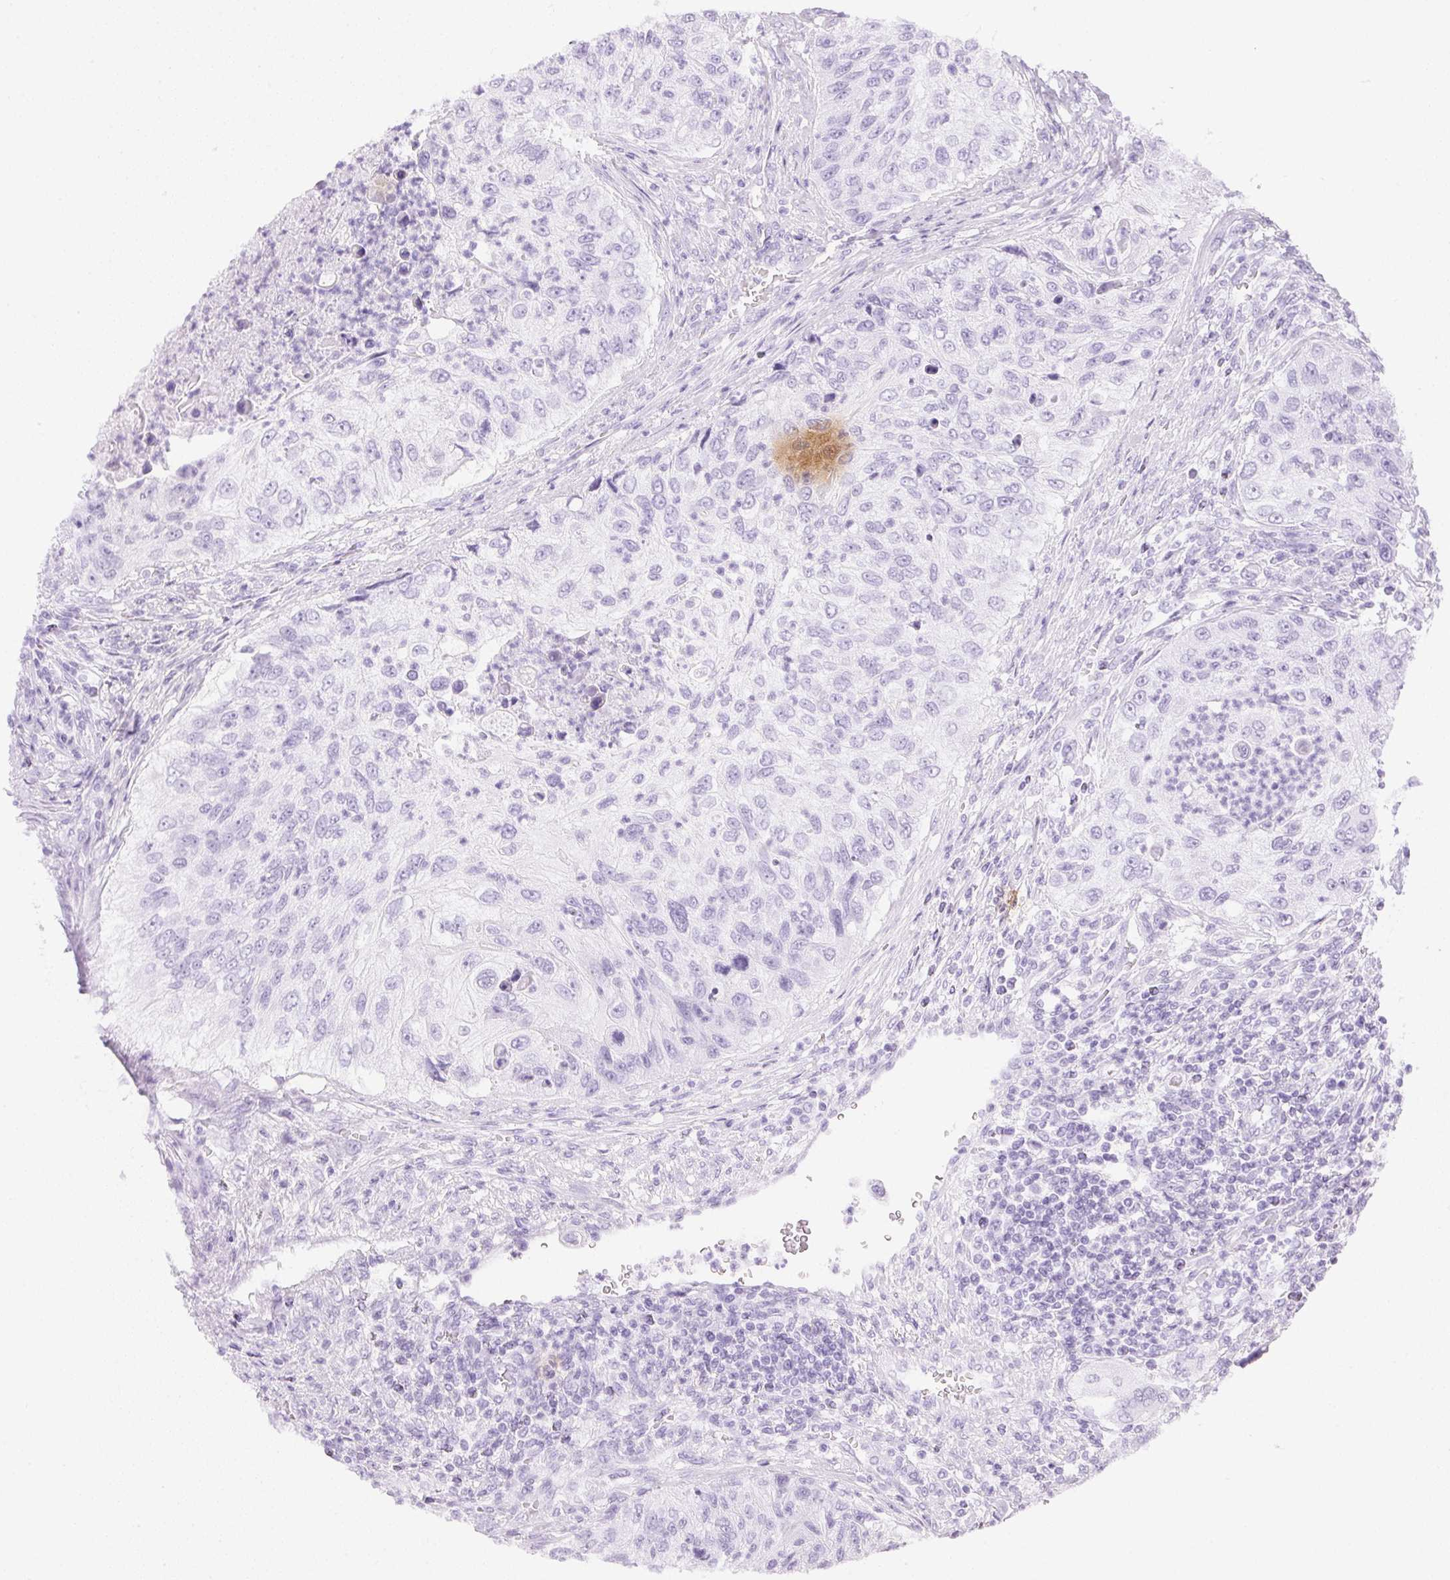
{"staining": {"intensity": "negative", "quantity": "none", "location": "none"}, "tissue": "urothelial cancer", "cell_type": "Tumor cells", "image_type": "cancer", "snomed": [{"axis": "morphology", "description": "Urothelial carcinoma, High grade"}, {"axis": "topography", "description": "Urinary bladder"}], "caption": "The histopathology image shows no staining of tumor cells in urothelial cancer. Brightfield microscopy of immunohistochemistry (IHC) stained with DAB (3,3'-diaminobenzidine) (brown) and hematoxylin (blue), captured at high magnification.", "gene": "ATP6V1G3", "patient": {"sex": "female", "age": 60}}